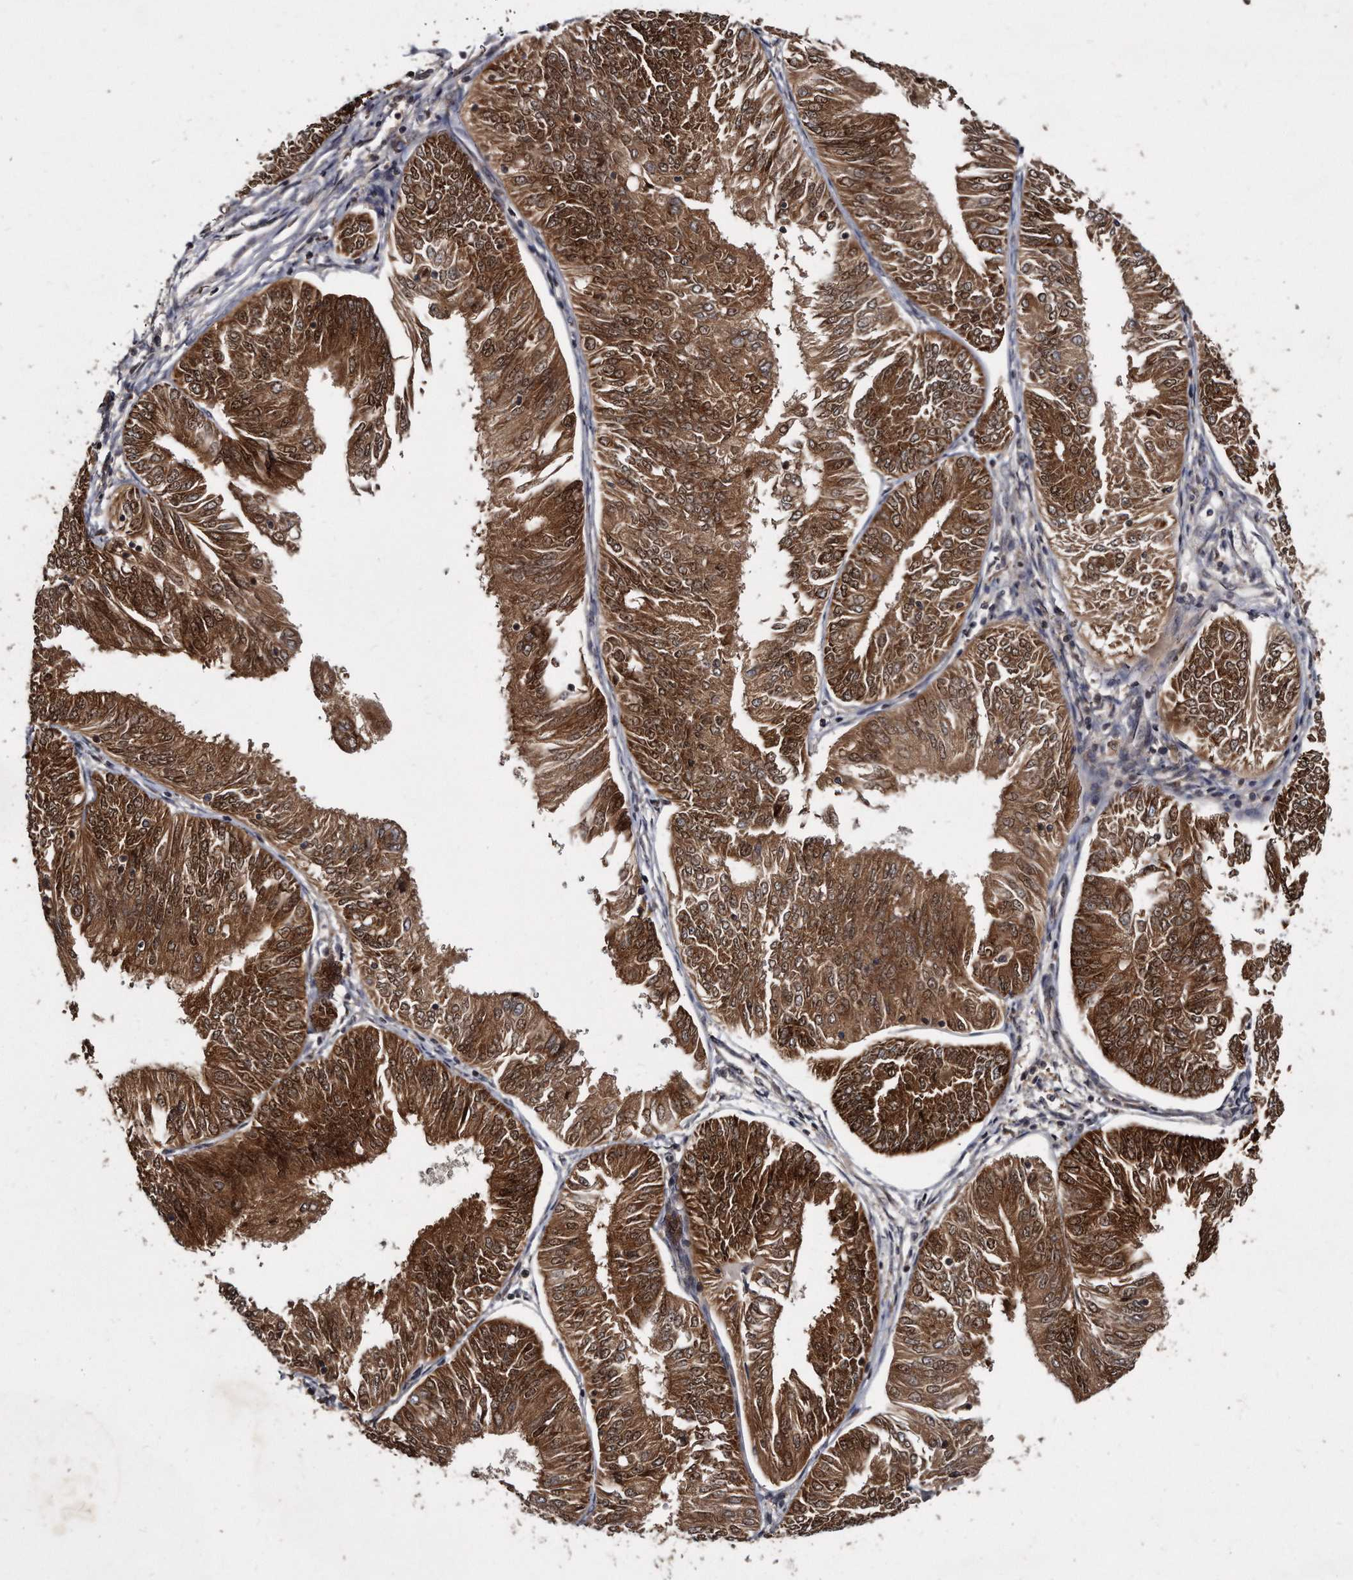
{"staining": {"intensity": "strong", "quantity": ">75%", "location": "cytoplasmic/membranous"}, "tissue": "endometrial cancer", "cell_type": "Tumor cells", "image_type": "cancer", "snomed": [{"axis": "morphology", "description": "Adenocarcinoma, NOS"}, {"axis": "topography", "description": "Endometrium"}], "caption": "Human endometrial cancer stained with a protein marker displays strong staining in tumor cells.", "gene": "FAM136A", "patient": {"sex": "female", "age": 58}}